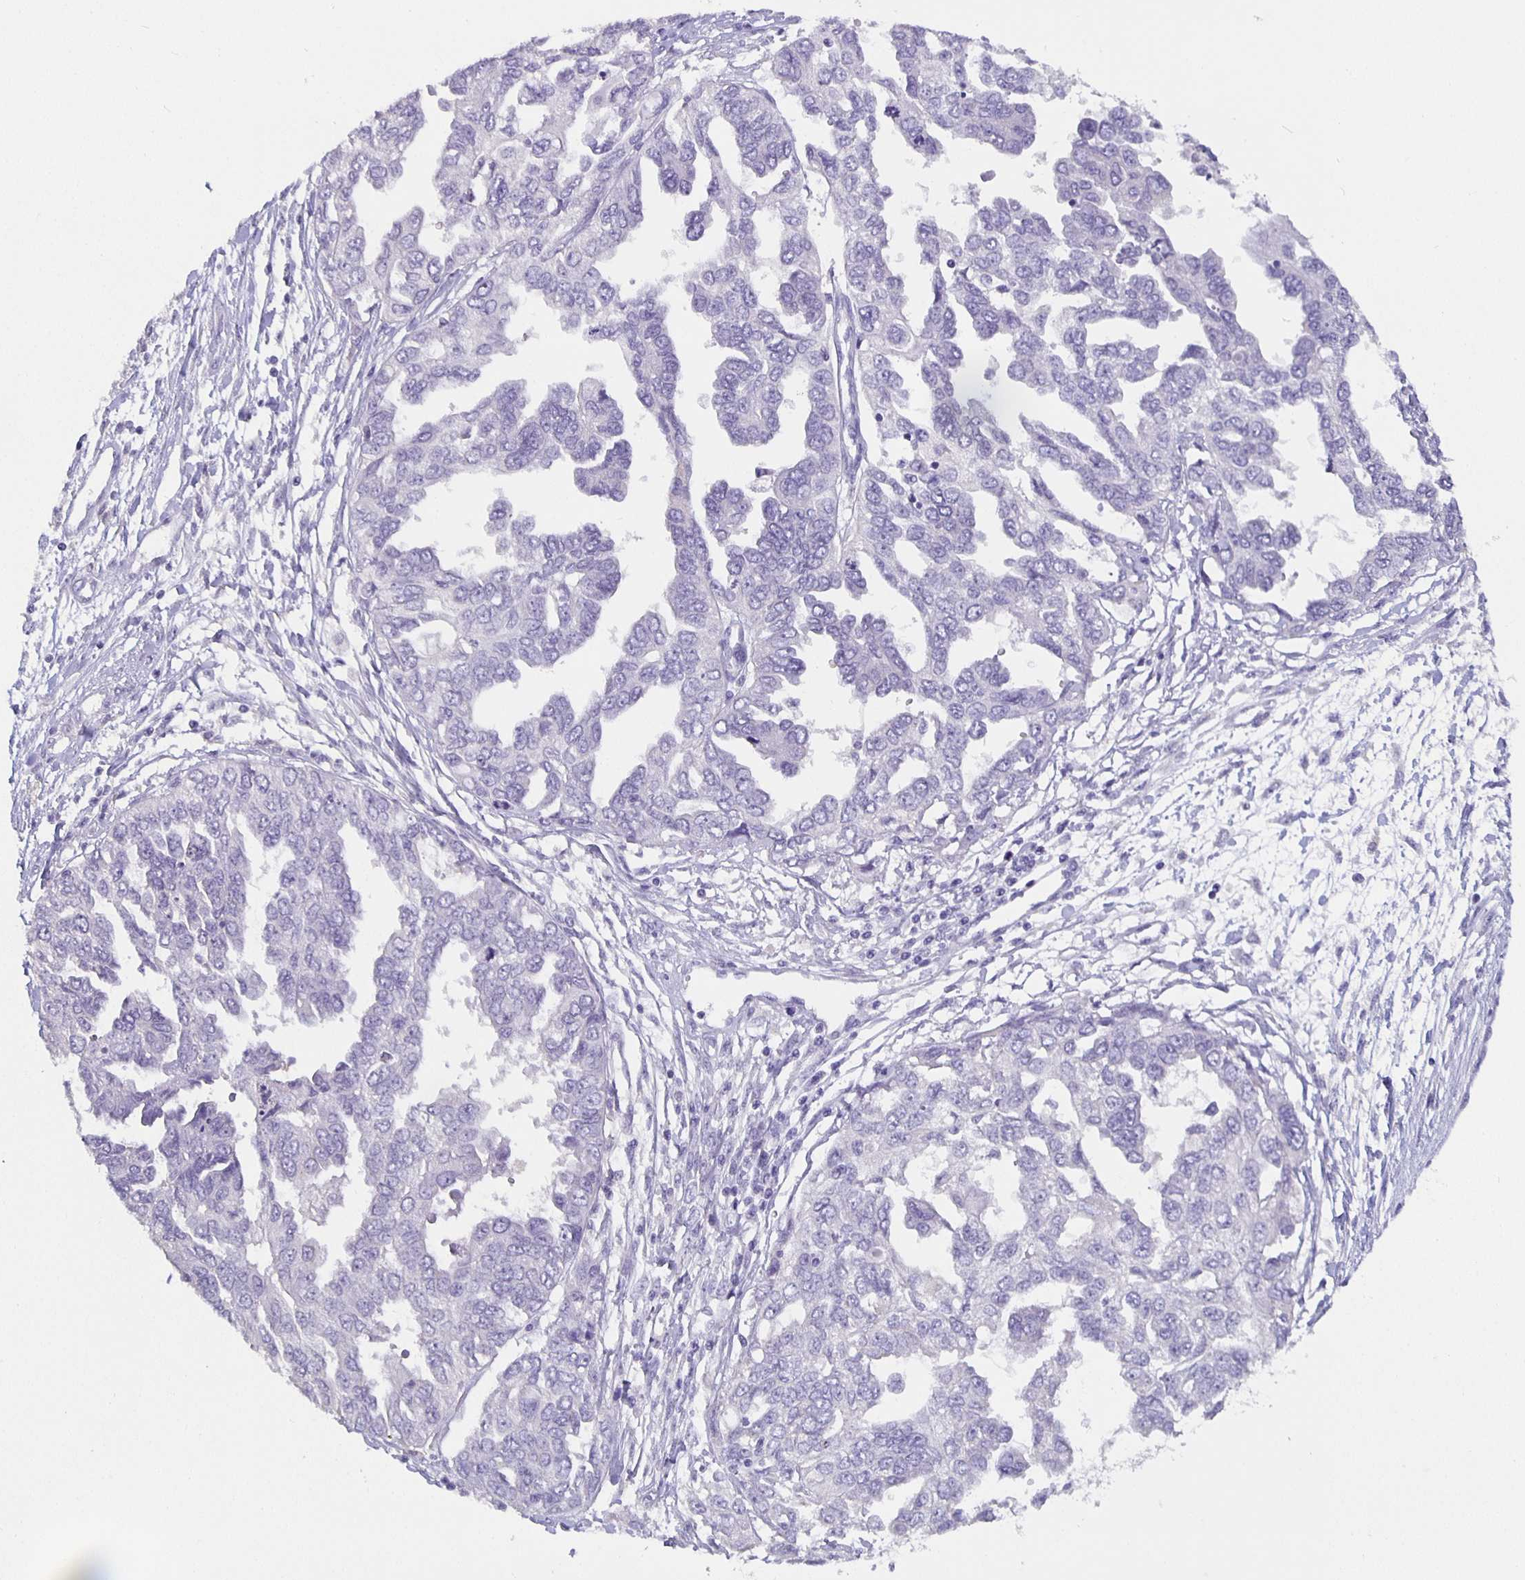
{"staining": {"intensity": "negative", "quantity": "none", "location": "none"}, "tissue": "ovarian cancer", "cell_type": "Tumor cells", "image_type": "cancer", "snomed": [{"axis": "morphology", "description": "Cystadenocarcinoma, serous, NOS"}, {"axis": "topography", "description": "Ovary"}], "caption": "The histopathology image shows no staining of tumor cells in serous cystadenocarcinoma (ovarian). The staining was performed using DAB to visualize the protein expression in brown, while the nuclei were stained in blue with hematoxylin (Magnification: 20x).", "gene": "GPX4", "patient": {"sex": "female", "age": 53}}